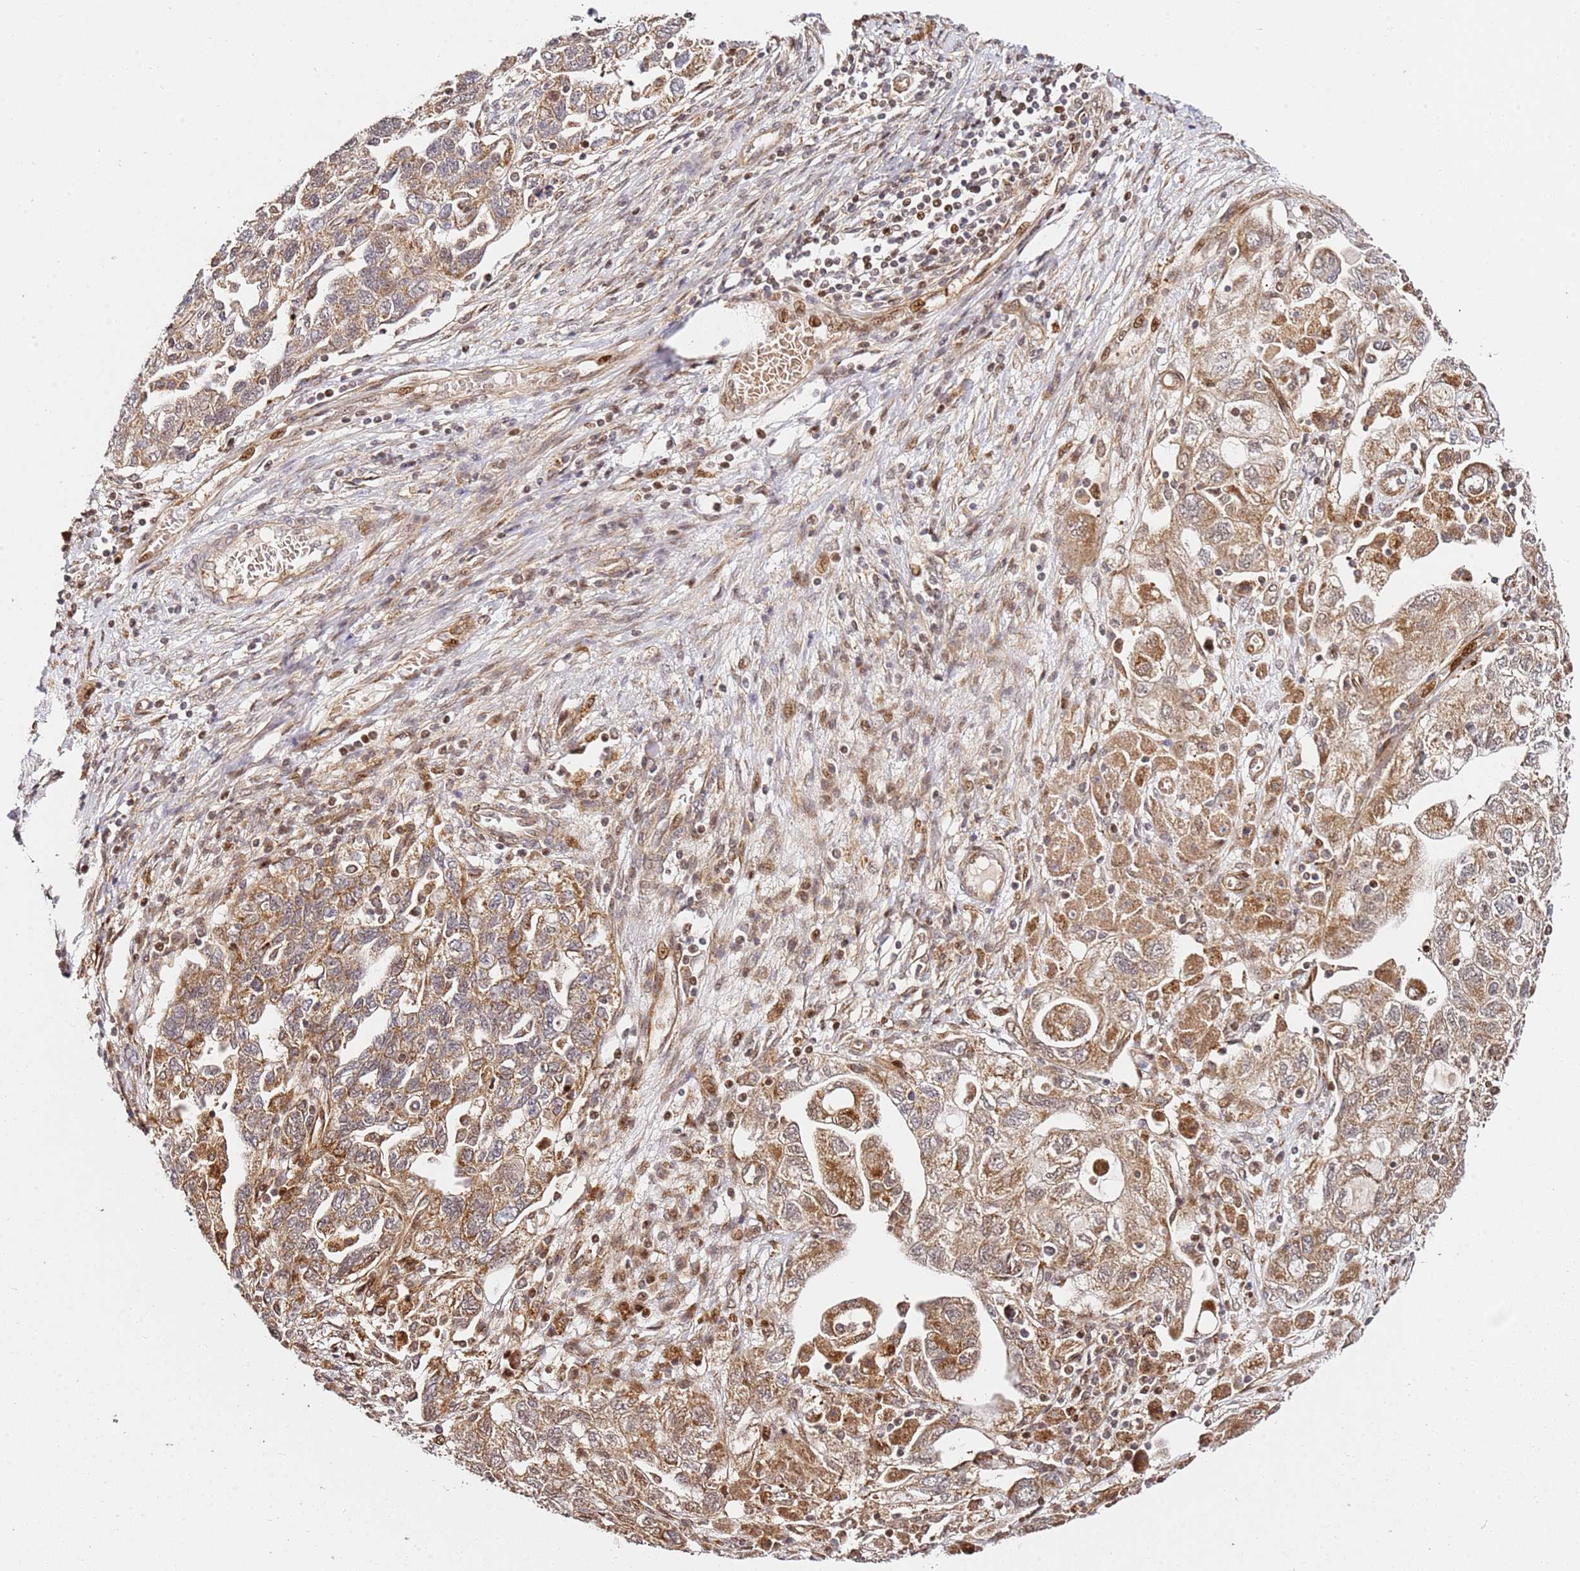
{"staining": {"intensity": "moderate", "quantity": ">75%", "location": "cytoplasmic/membranous"}, "tissue": "ovarian cancer", "cell_type": "Tumor cells", "image_type": "cancer", "snomed": [{"axis": "morphology", "description": "Carcinoma, NOS"}, {"axis": "morphology", "description": "Cystadenocarcinoma, serous, NOS"}, {"axis": "topography", "description": "Ovary"}], "caption": "Protein staining by immunohistochemistry (IHC) reveals moderate cytoplasmic/membranous expression in about >75% of tumor cells in ovarian carcinoma.", "gene": "SMOX", "patient": {"sex": "female", "age": 69}}